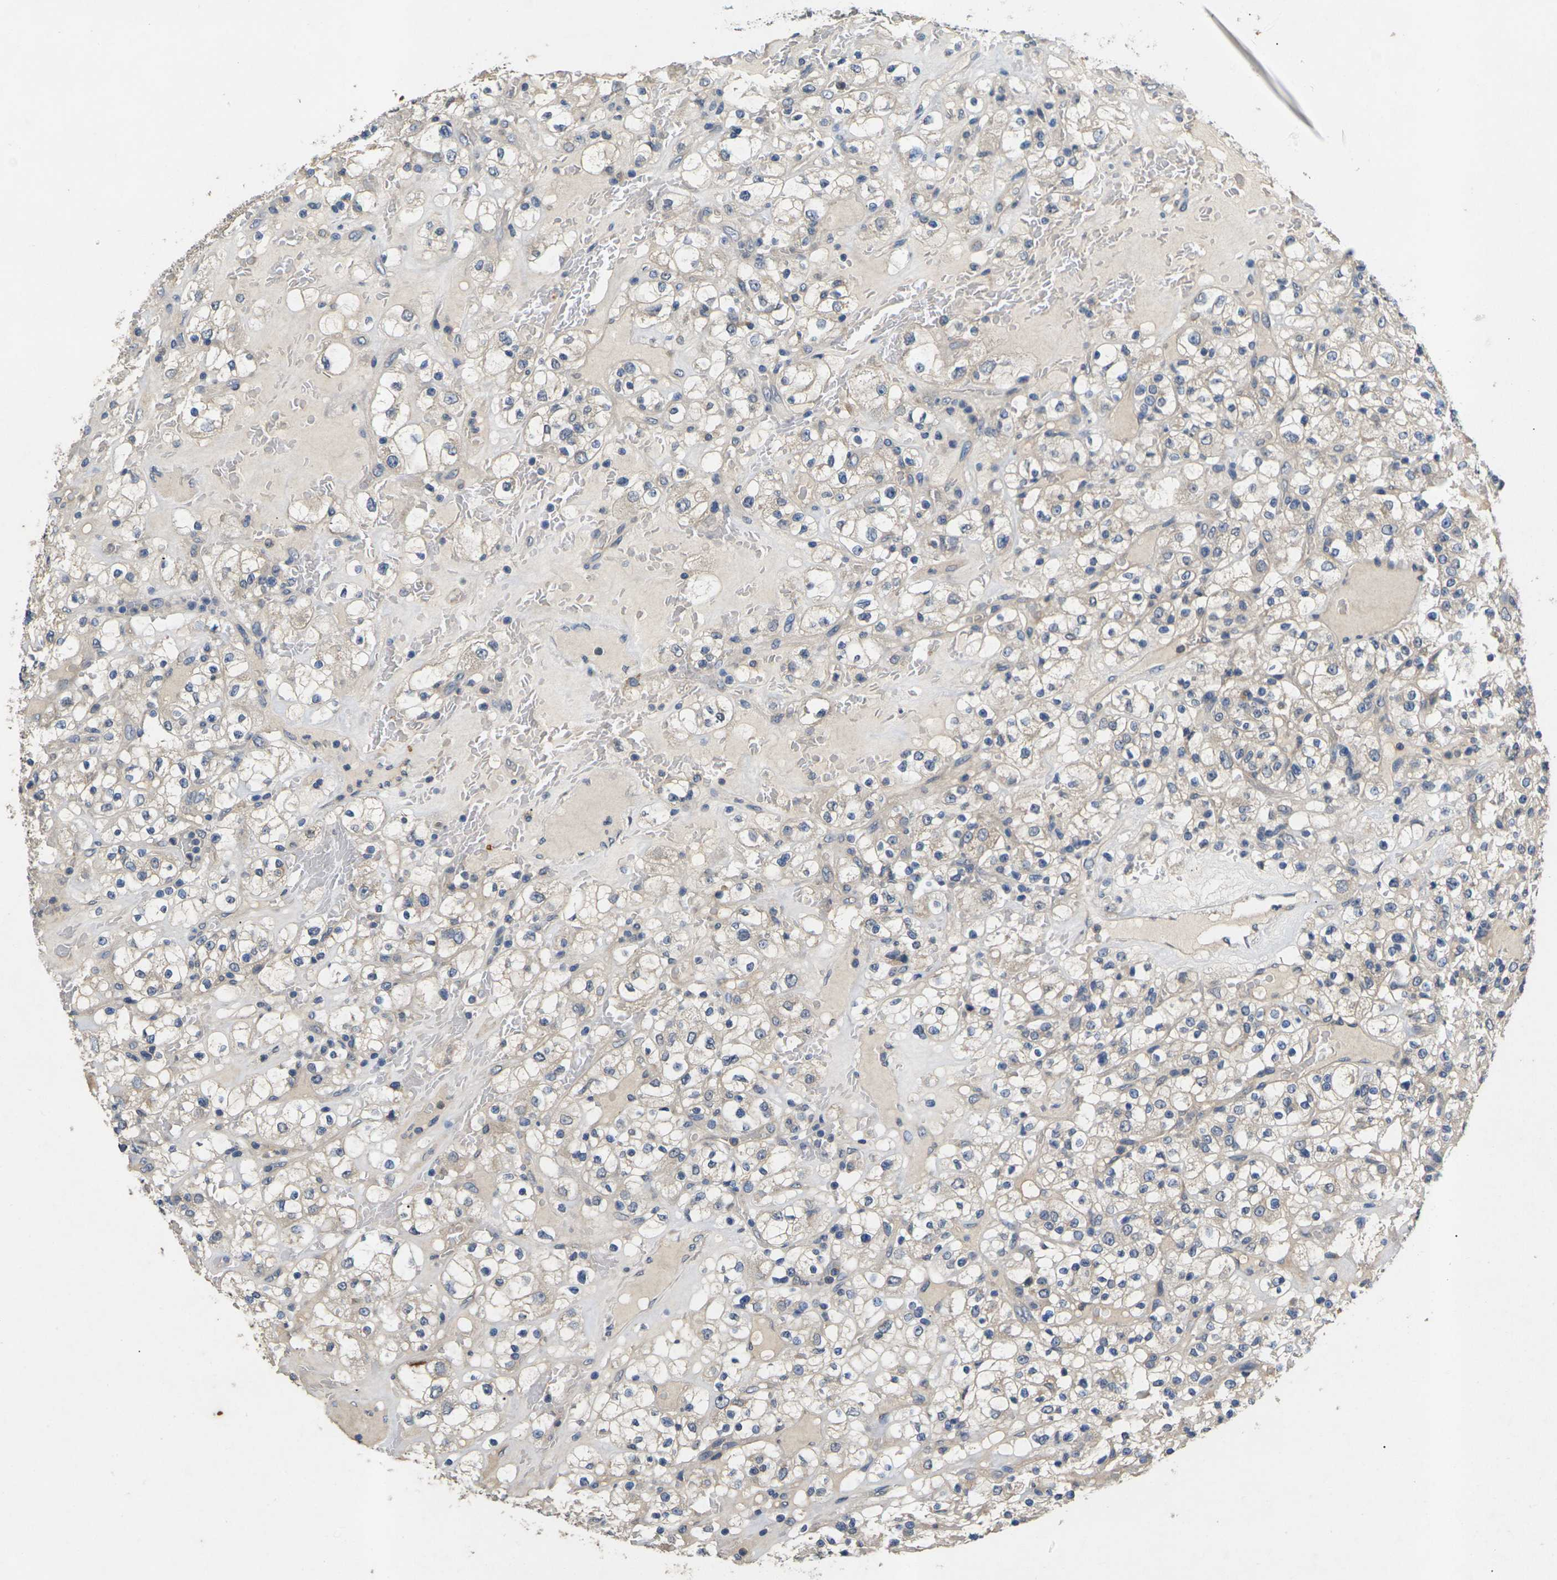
{"staining": {"intensity": "weak", "quantity": ">75%", "location": "cytoplasmic/membranous"}, "tissue": "renal cancer", "cell_type": "Tumor cells", "image_type": "cancer", "snomed": [{"axis": "morphology", "description": "Normal tissue, NOS"}, {"axis": "morphology", "description": "Adenocarcinoma, NOS"}, {"axis": "topography", "description": "Kidney"}], "caption": "Human renal adenocarcinoma stained with a protein marker shows weak staining in tumor cells.", "gene": "SLC2A2", "patient": {"sex": "female", "age": 72}}